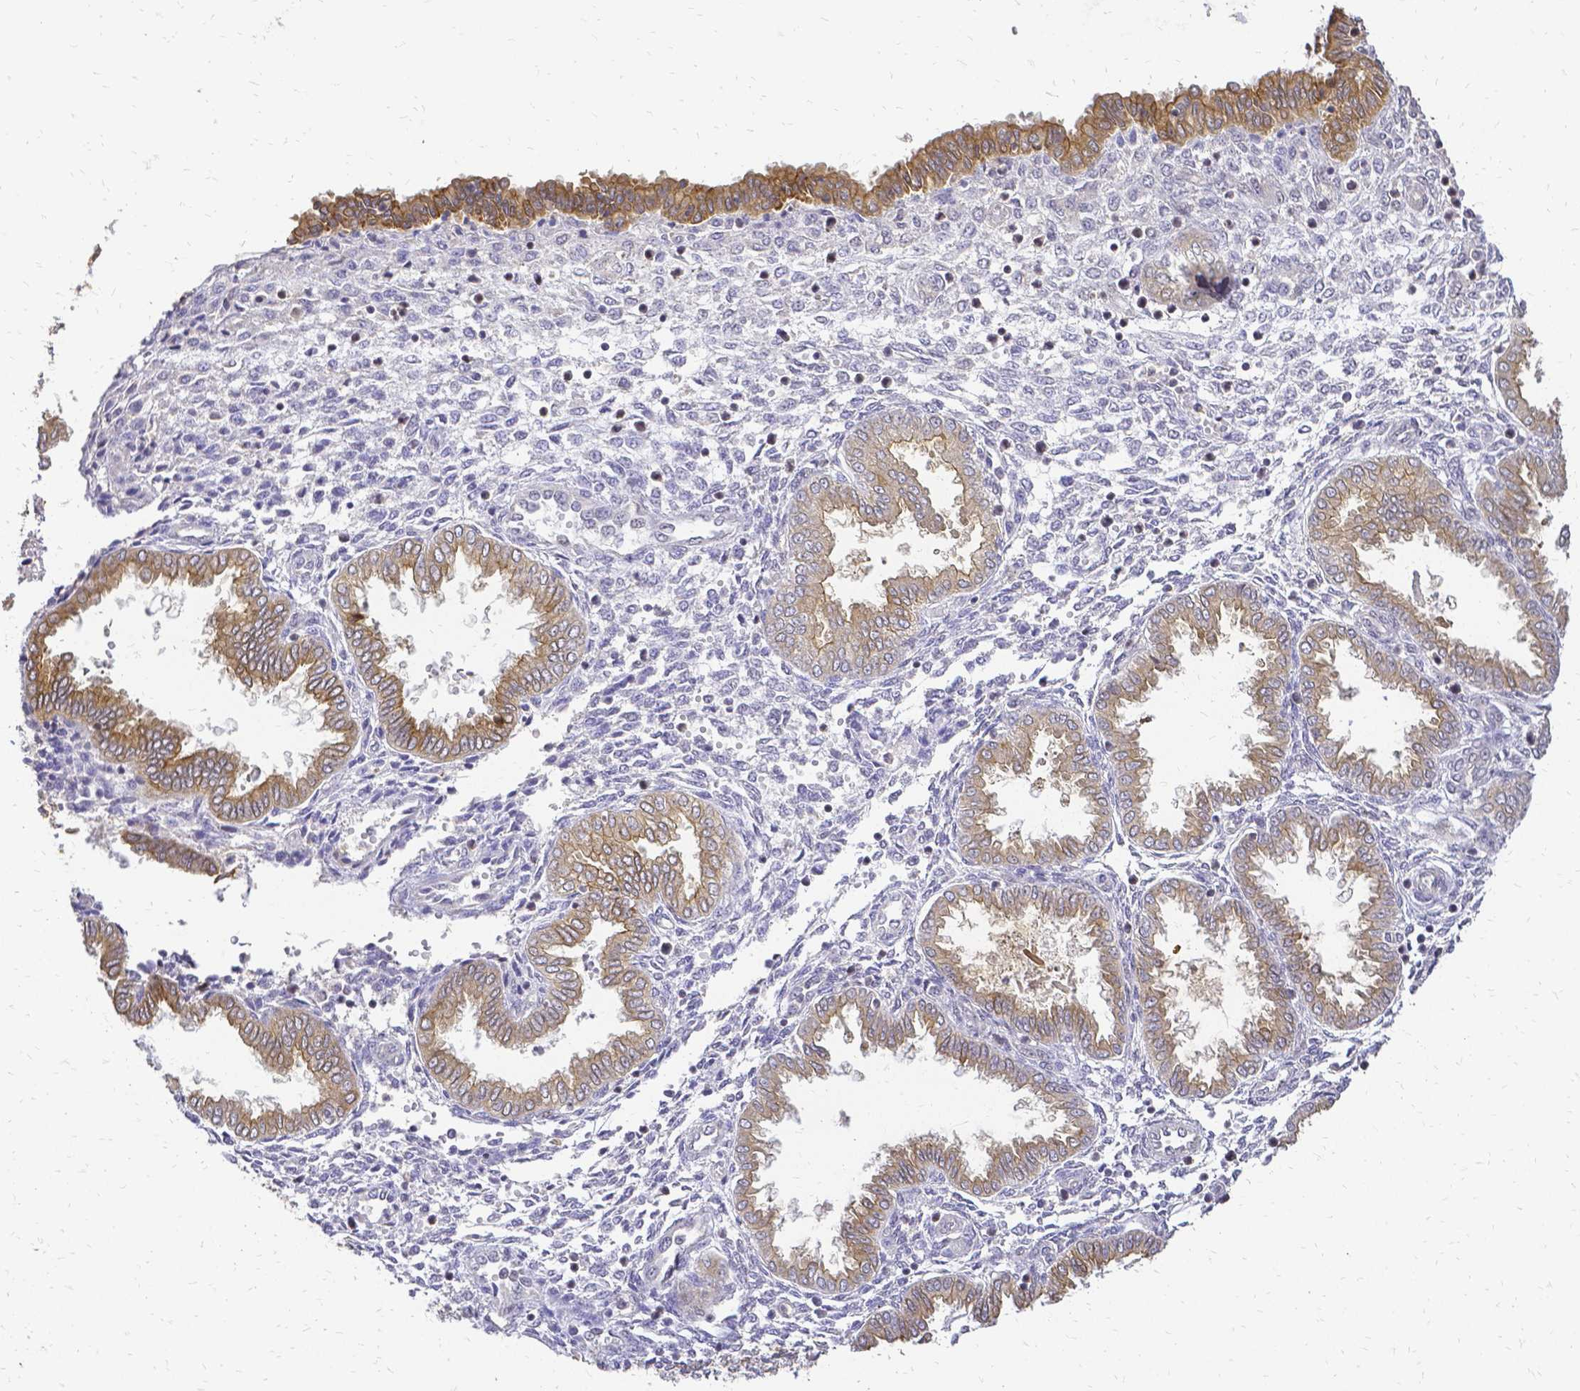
{"staining": {"intensity": "negative", "quantity": "none", "location": "none"}, "tissue": "endometrium", "cell_type": "Cells in endometrial stroma", "image_type": "normal", "snomed": [{"axis": "morphology", "description": "Normal tissue, NOS"}, {"axis": "topography", "description": "Endometrium"}], "caption": "Immunohistochemistry of unremarkable endometrium displays no staining in cells in endometrial stroma.", "gene": "CIB1", "patient": {"sex": "female", "age": 33}}